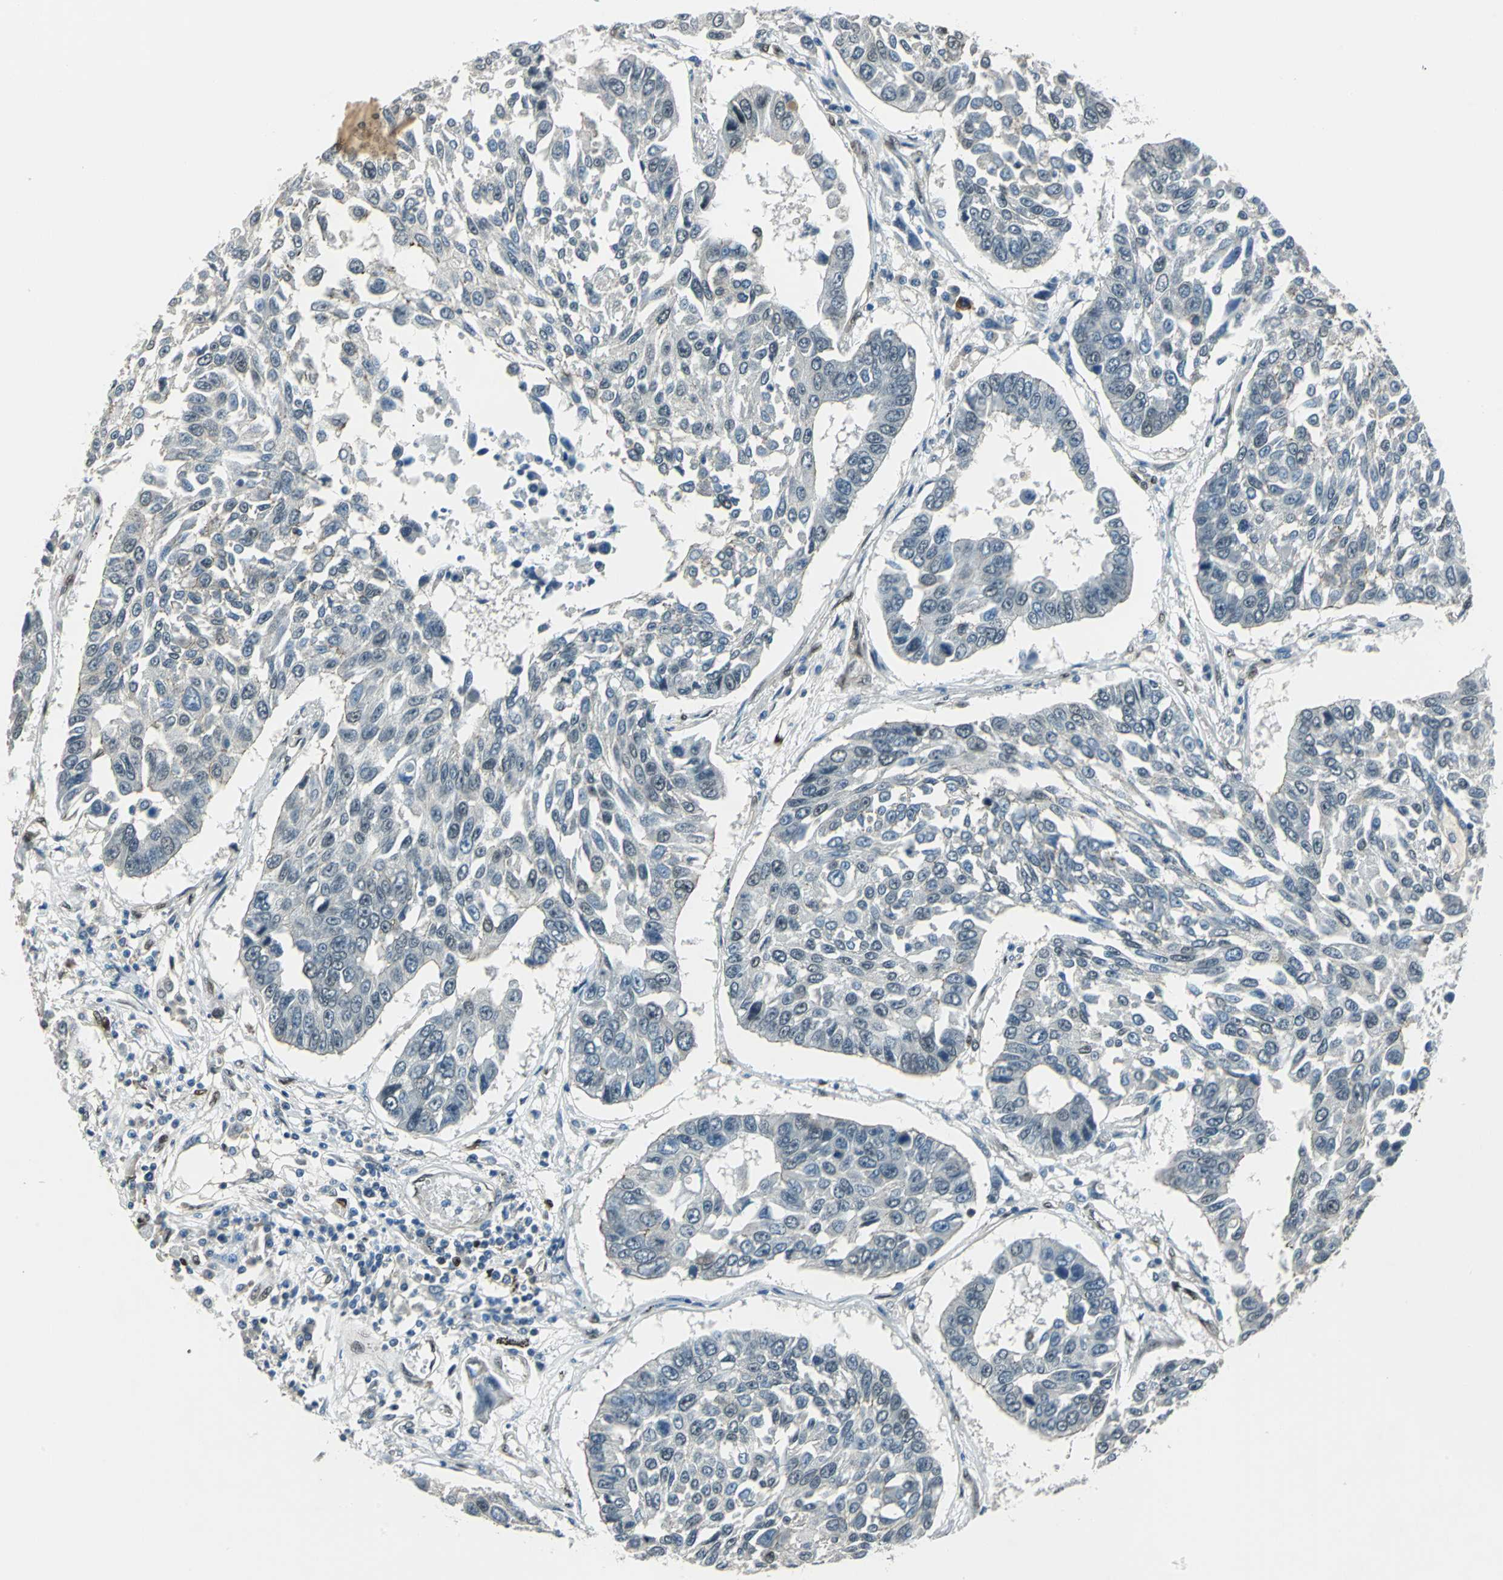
{"staining": {"intensity": "negative", "quantity": "none", "location": "none"}, "tissue": "lung cancer", "cell_type": "Tumor cells", "image_type": "cancer", "snomed": [{"axis": "morphology", "description": "Squamous cell carcinoma, NOS"}, {"axis": "topography", "description": "Lung"}], "caption": "Lung squamous cell carcinoma was stained to show a protein in brown. There is no significant staining in tumor cells.", "gene": "NFIA", "patient": {"sex": "male", "age": 71}}